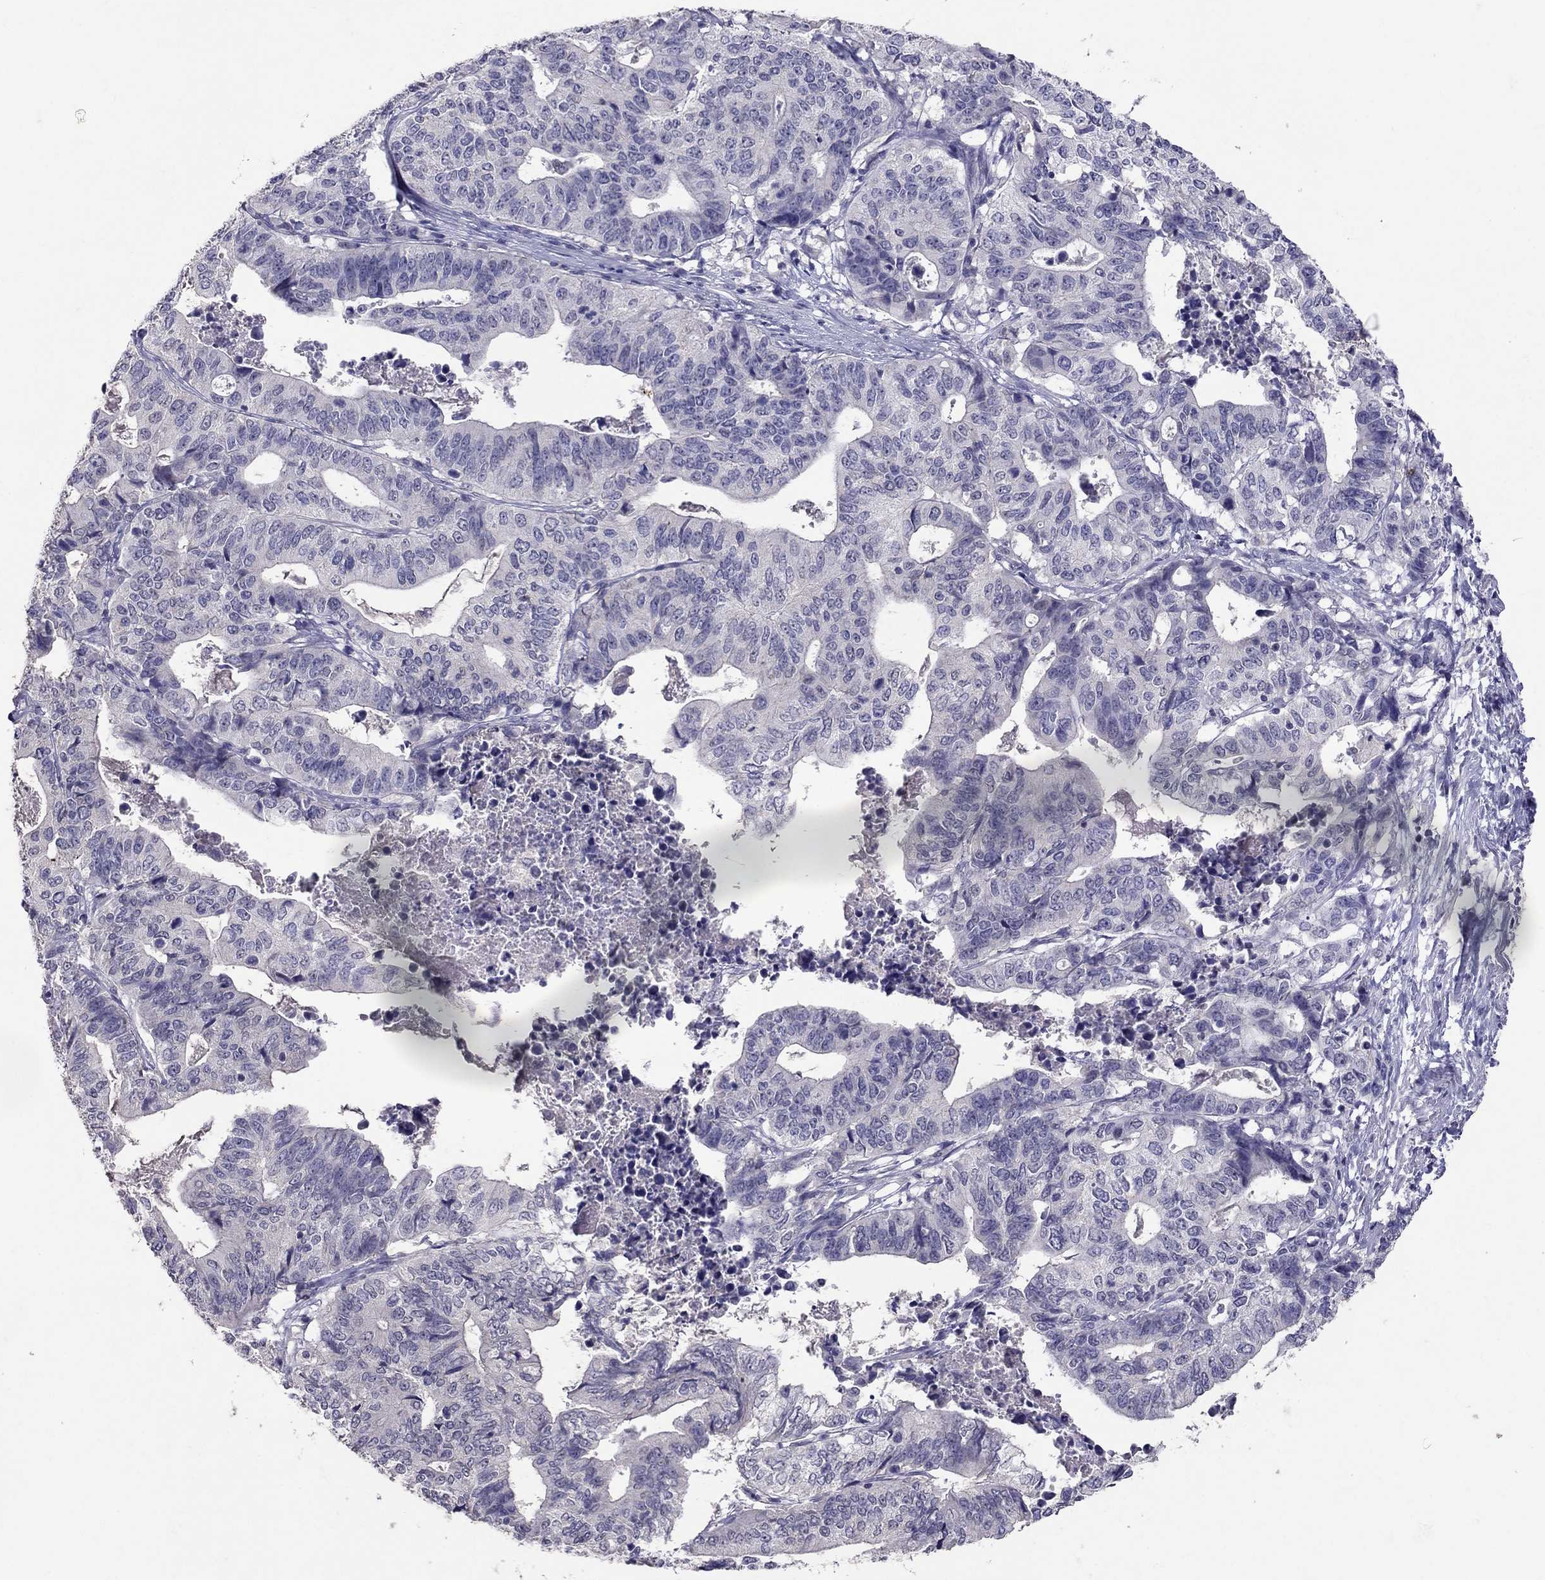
{"staining": {"intensity": "negative", "quantity": "none", "location": "none"}, "tissue": "stomach cancer", "cell_type": "Tumor cells", "image_type": "cancer", "snomed": [{"axis": "morphology", "description": "Adenocarcinoma, NOS"}, {"axis": "topography", "description": "Stomach, upper"}], "caption": "A photomicrograph of stomach cancer (adenocarcinoma) stained for a protein displays no brown staining in tumor cells. (Stains: DAB (3,3'-diaminobenzidine) immunohistochemistry (IHC) with hematoxylin counter stain, Microscopy: brightfield microscopy at high magnification).", "gene": "FST", "patient": {"sex": "female", "age": 67}}